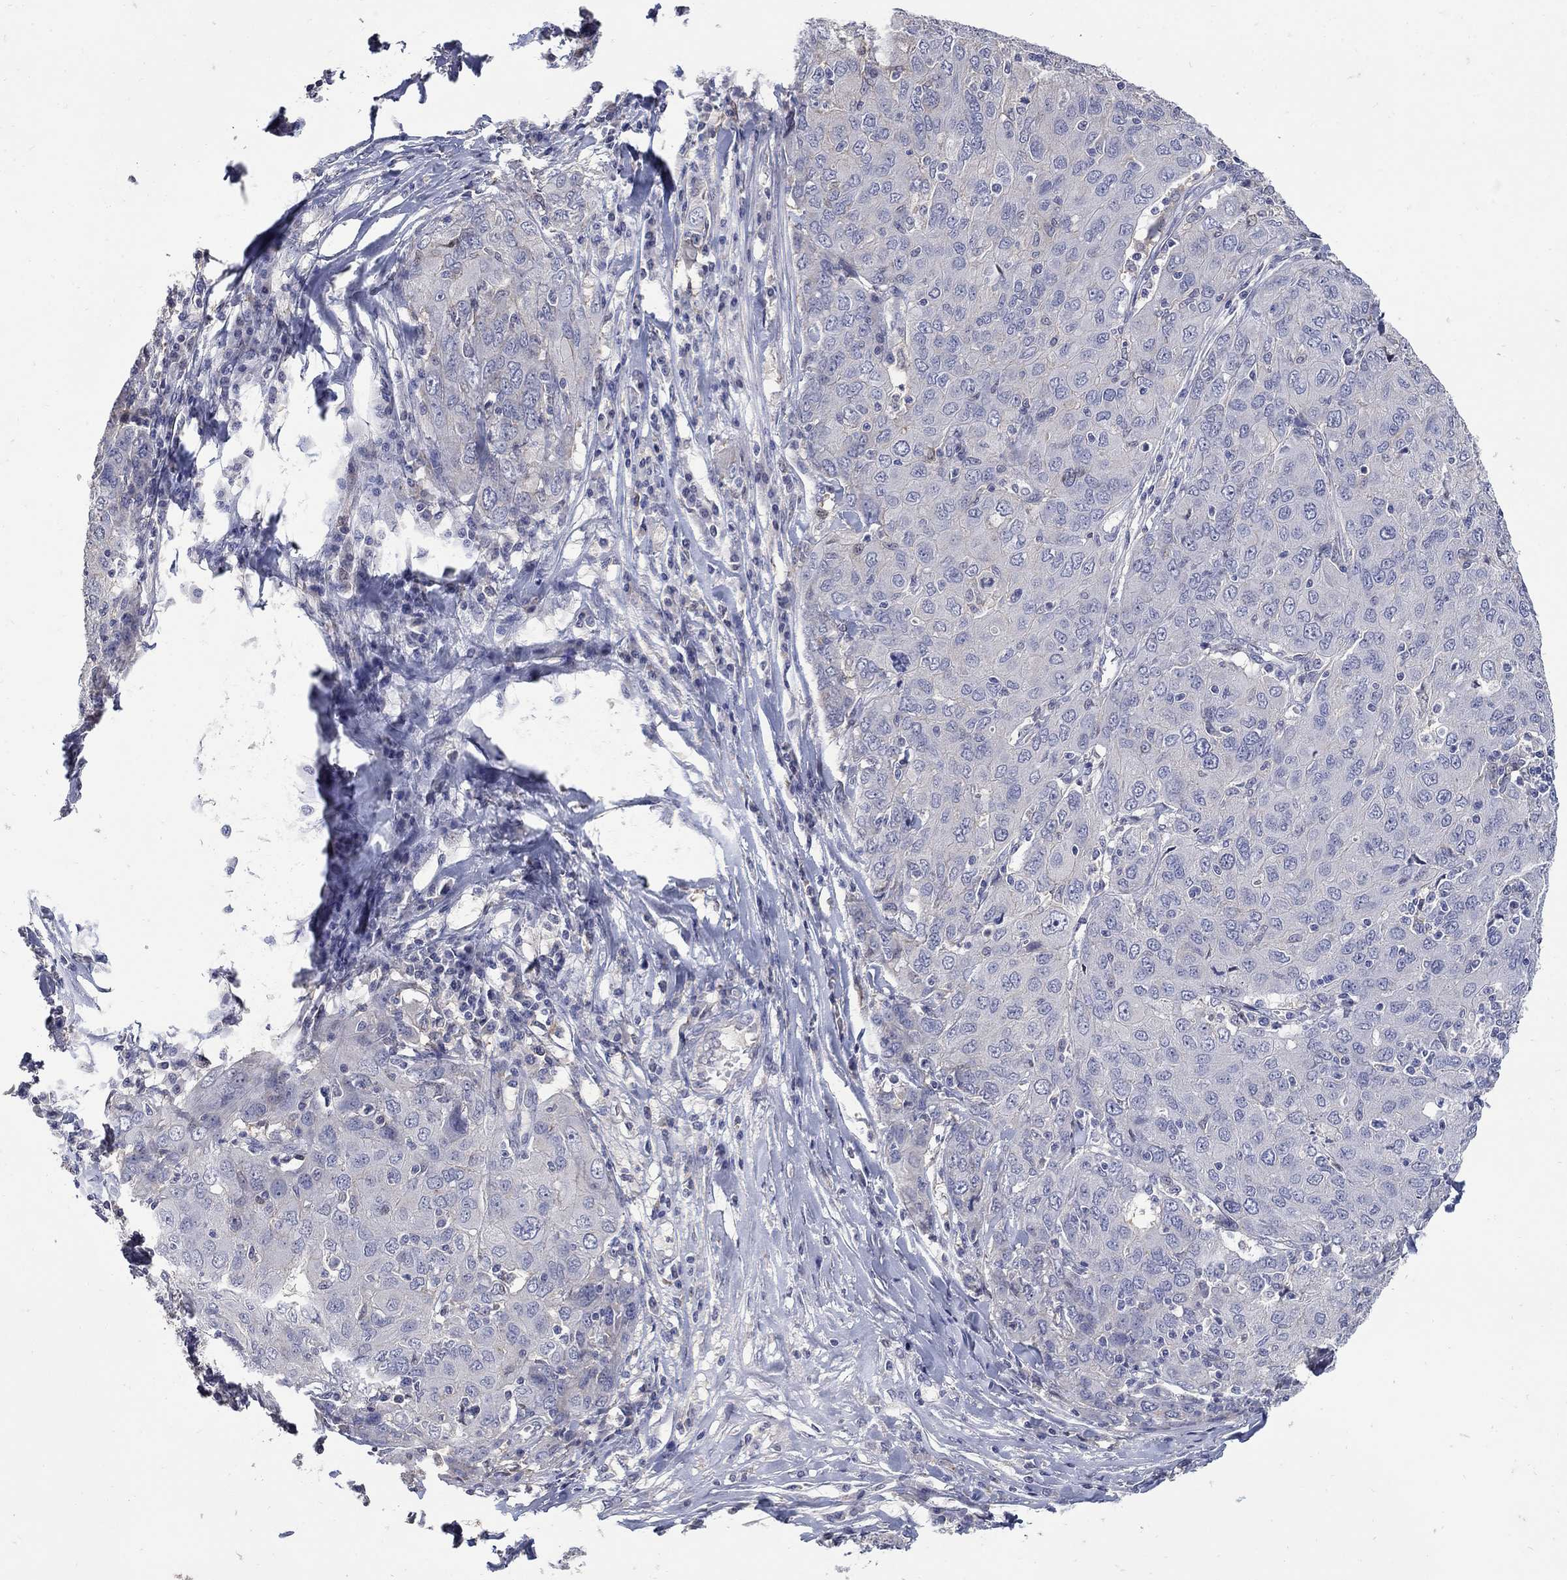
{"staining": {"intensity": "negative", "quantity": "none", "location": "none"}, "tissue": "ovarian cancer", "cell_type": "Tumor cells", "image_type": "cancer", "snomed": [{"axis": "morphology", "description": "Carcinoma, endometroid"}, {"axis": "topography", "description": "Ovary"}], "caption": "This is an immunohistochemistry (IHC) image of human ovarian endometroid carcinoma. There is no expression in tumor cells.", "gene": "CETN1", "patient": {"sex": "female", "age": 50}}